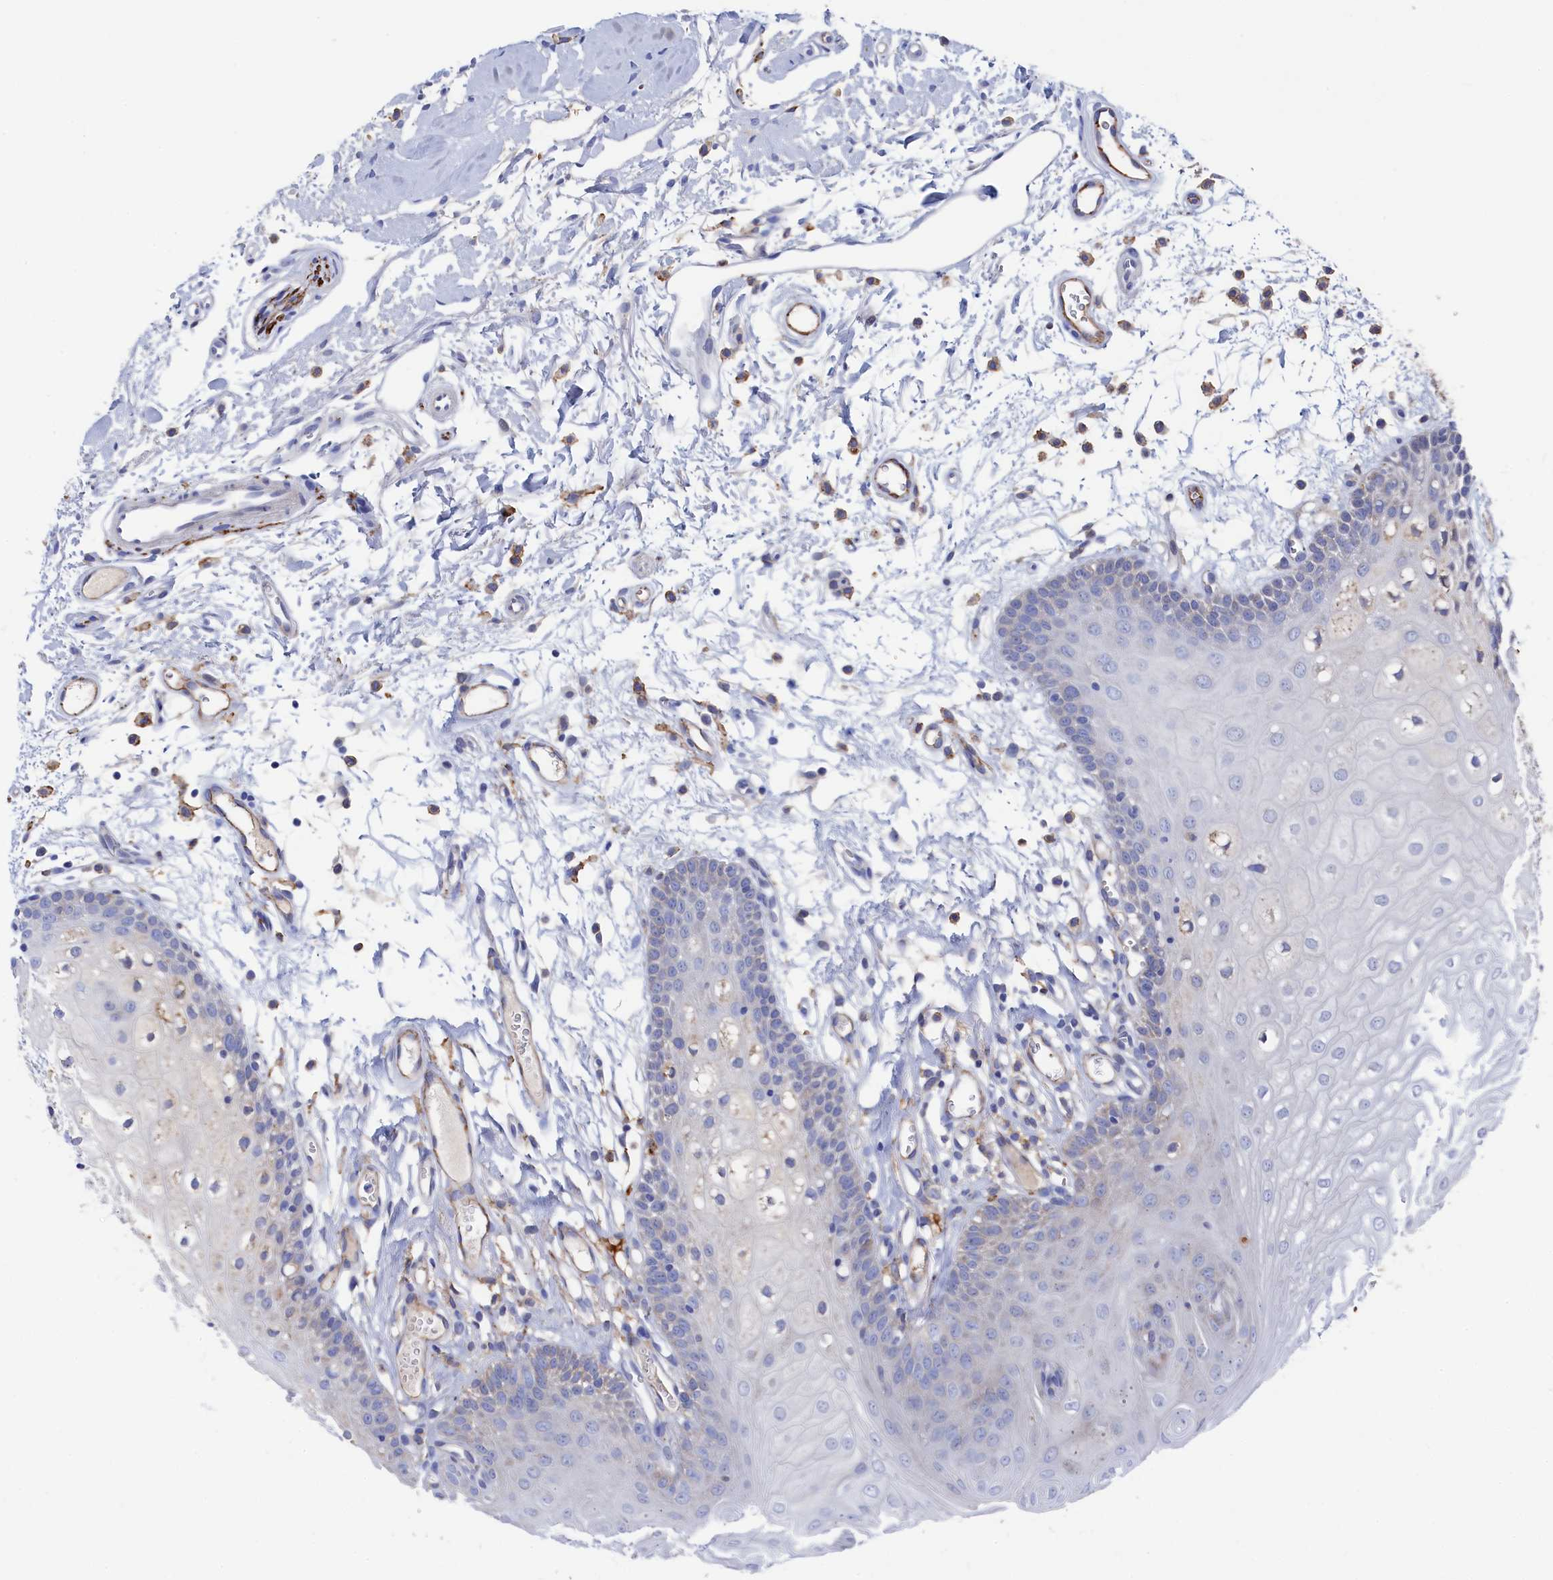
{"staining": {"intensity": "negative", "quantity": "none", "location": "none"}, "tissue": "oral mucosa", "cell_type": "Squamous epithelial cells", "image_type": "normal", "snomed": [{"axis": "morphology", "description": "Normal tissue, NOS"}, {"axis": "topography", "description": "Oral tissue"}, {"axis": "topography", "description": "Tounge, NOS"}], "caption": "Squamous epithelial cells show no significant expression in unremarkable oral mucosa. (DAB (3,3'-diaminobenzidine) immunohistochemistry (IHC), high magnification).", "gene": "C12orf73", "patient": {"sex": "female", "age": 73}}